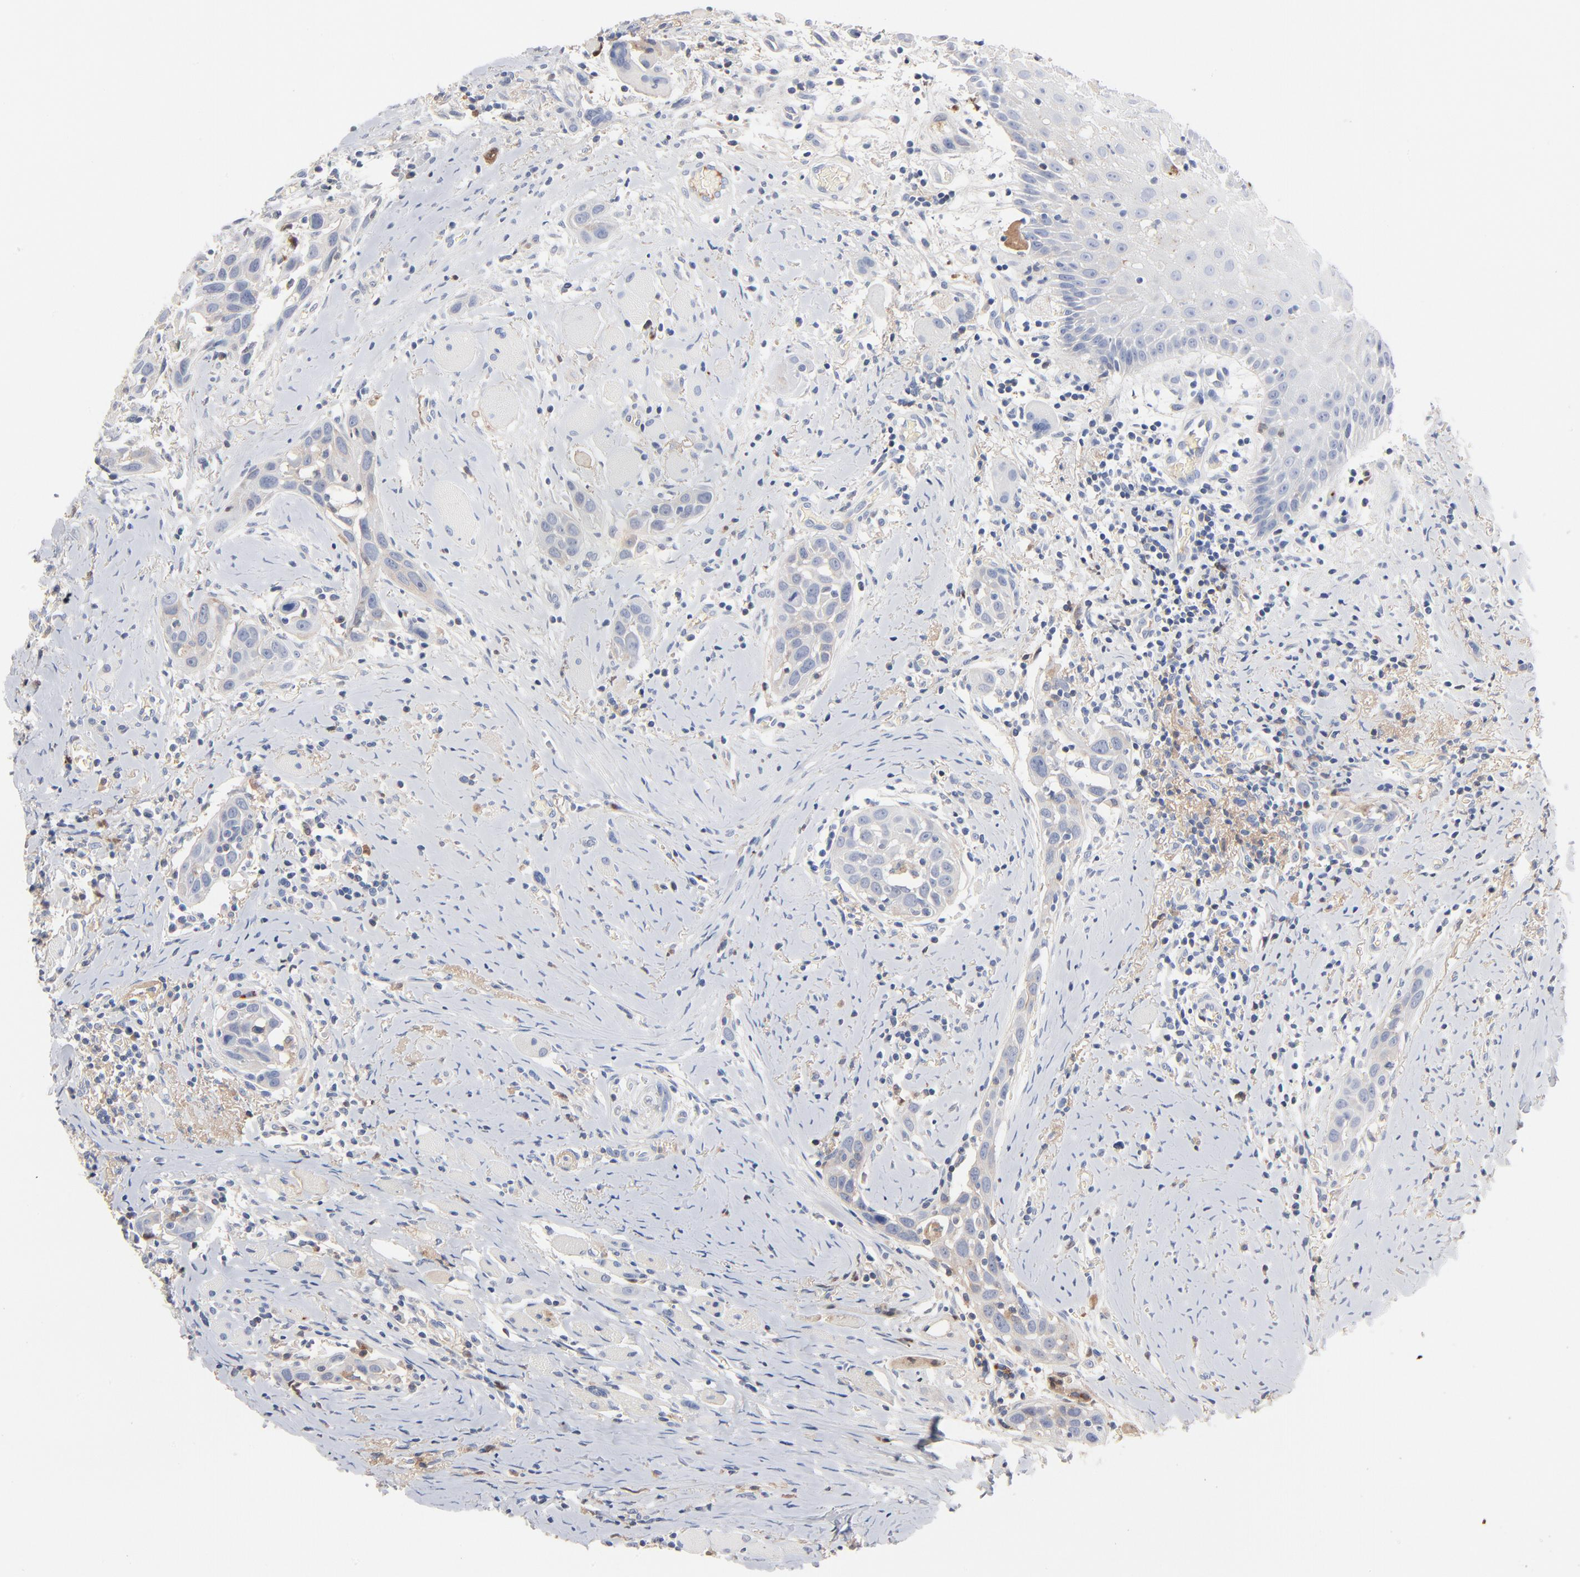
{"staining": {"intensity": "negative", "quantity": "none", "location": "none"}, "tissue": "head and neck cancer", "cell_type": "Tumor cells", "image_type": "cancer", "snomed": [{"axis": "morphology", "description": "Squamous cell carcinoma, NOS"}, {"axis": "topography", "description": "Oral tissue"}, {"axis": "topography", "description": "Head-Neck"}], "caption": "Image shows no protein staining in tumor cells of head and neck cancer tissue.", "gene": "SERPINA4", "patient": {"sex": "female", "age": 50}}